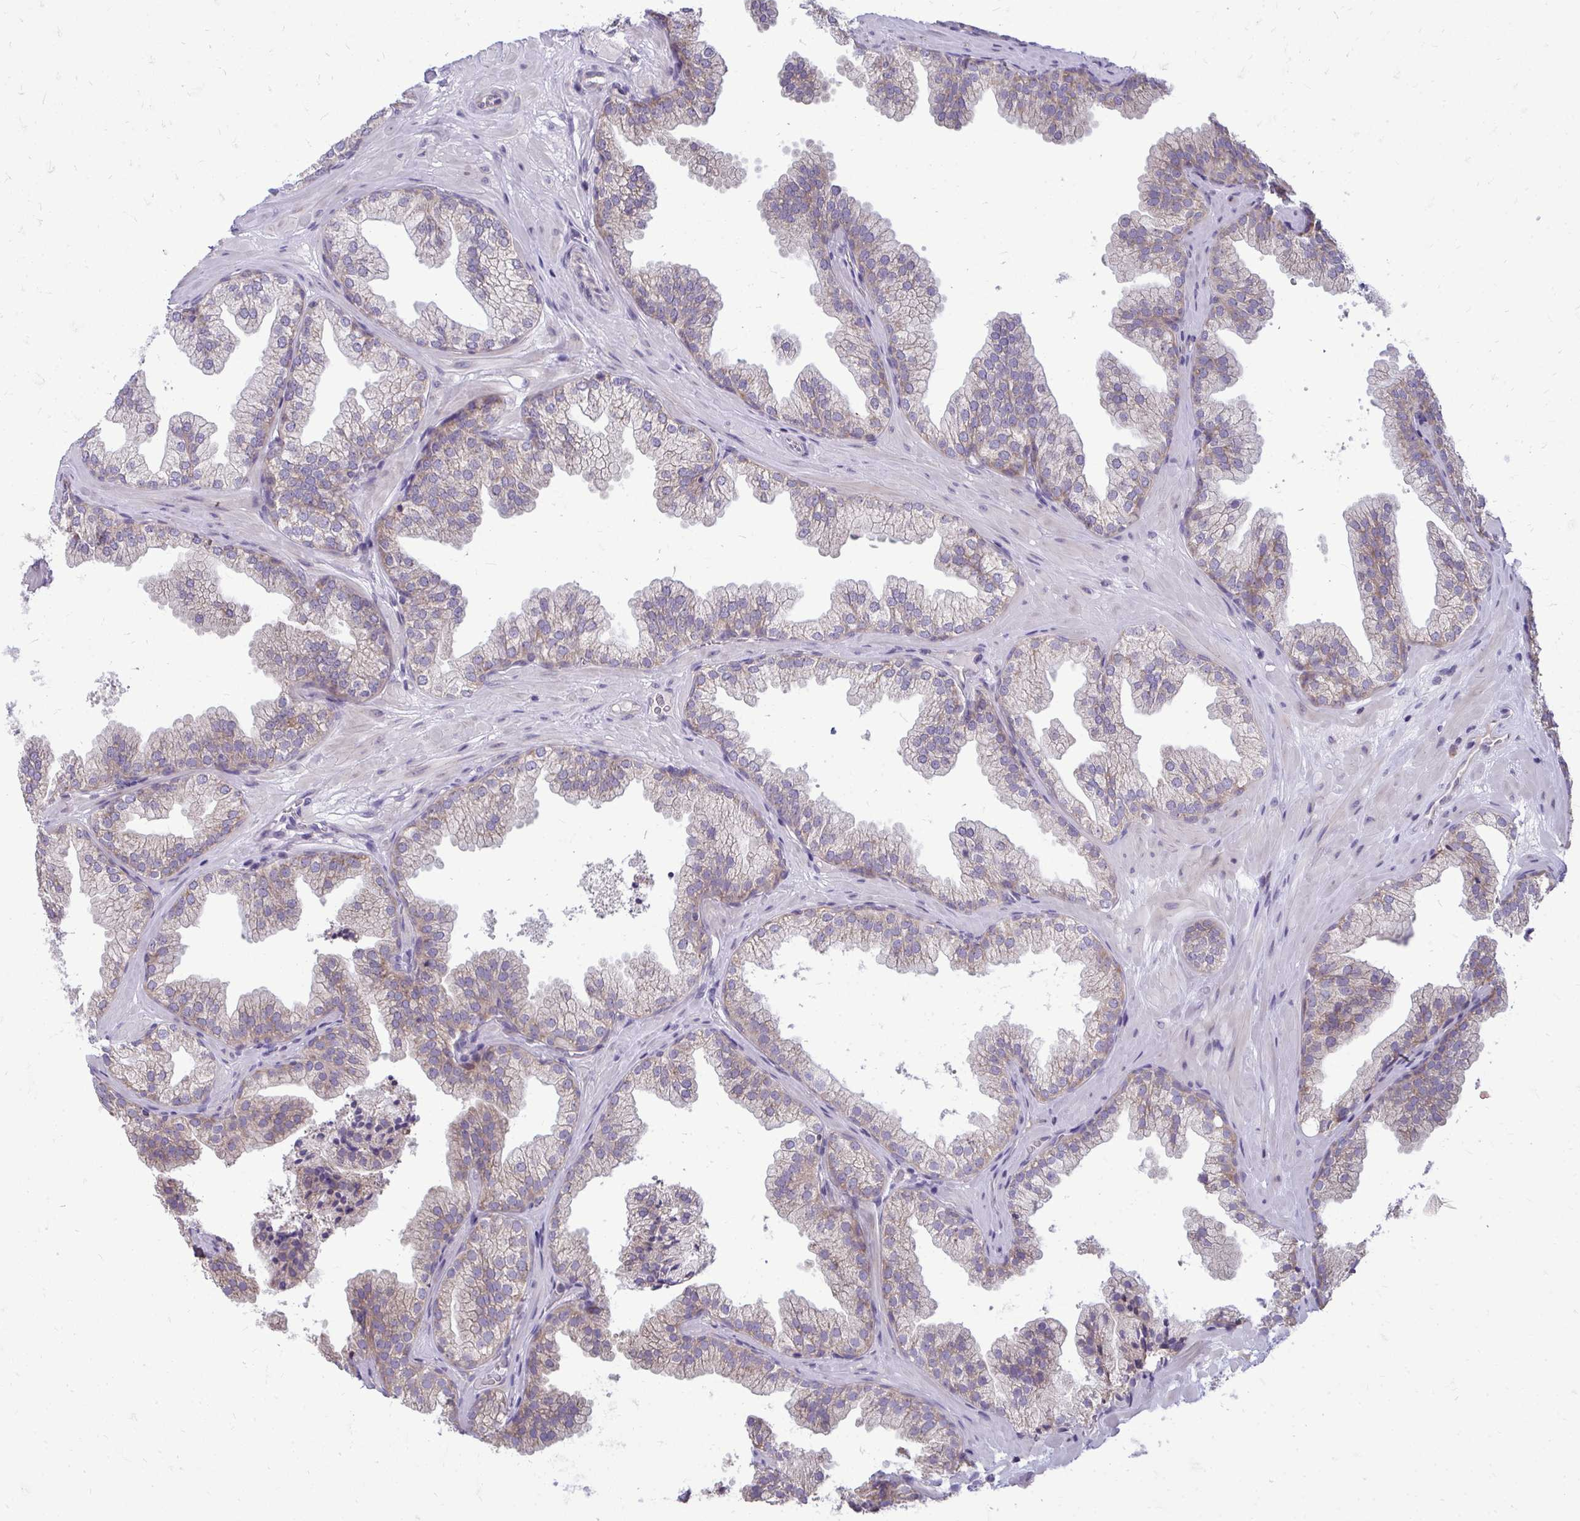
{"staining": {"intensity": "weak", "quantity": "25%-75%", "location": "cytoplasmic/membranous"}, "tissue": "prostate", "cell_type": "Glandular cells", "image_type": "normal", "snomed": [{"axis": "morphology", "description": "Normal tissue, NOS"}, {"axis": "topography", "description": "Prostate"}], "caption": "The image exhibits a brown stain indicating the presence of a protein in the cytoplasmic/membranous of glandular cells in prostate. The staining was performed using DAB, with brown indicating positive protein expression. Nuclei are stained blue with hematoxylin.", "gene": "RPLP2", "patient": {"sex": "male", "age": 37}}